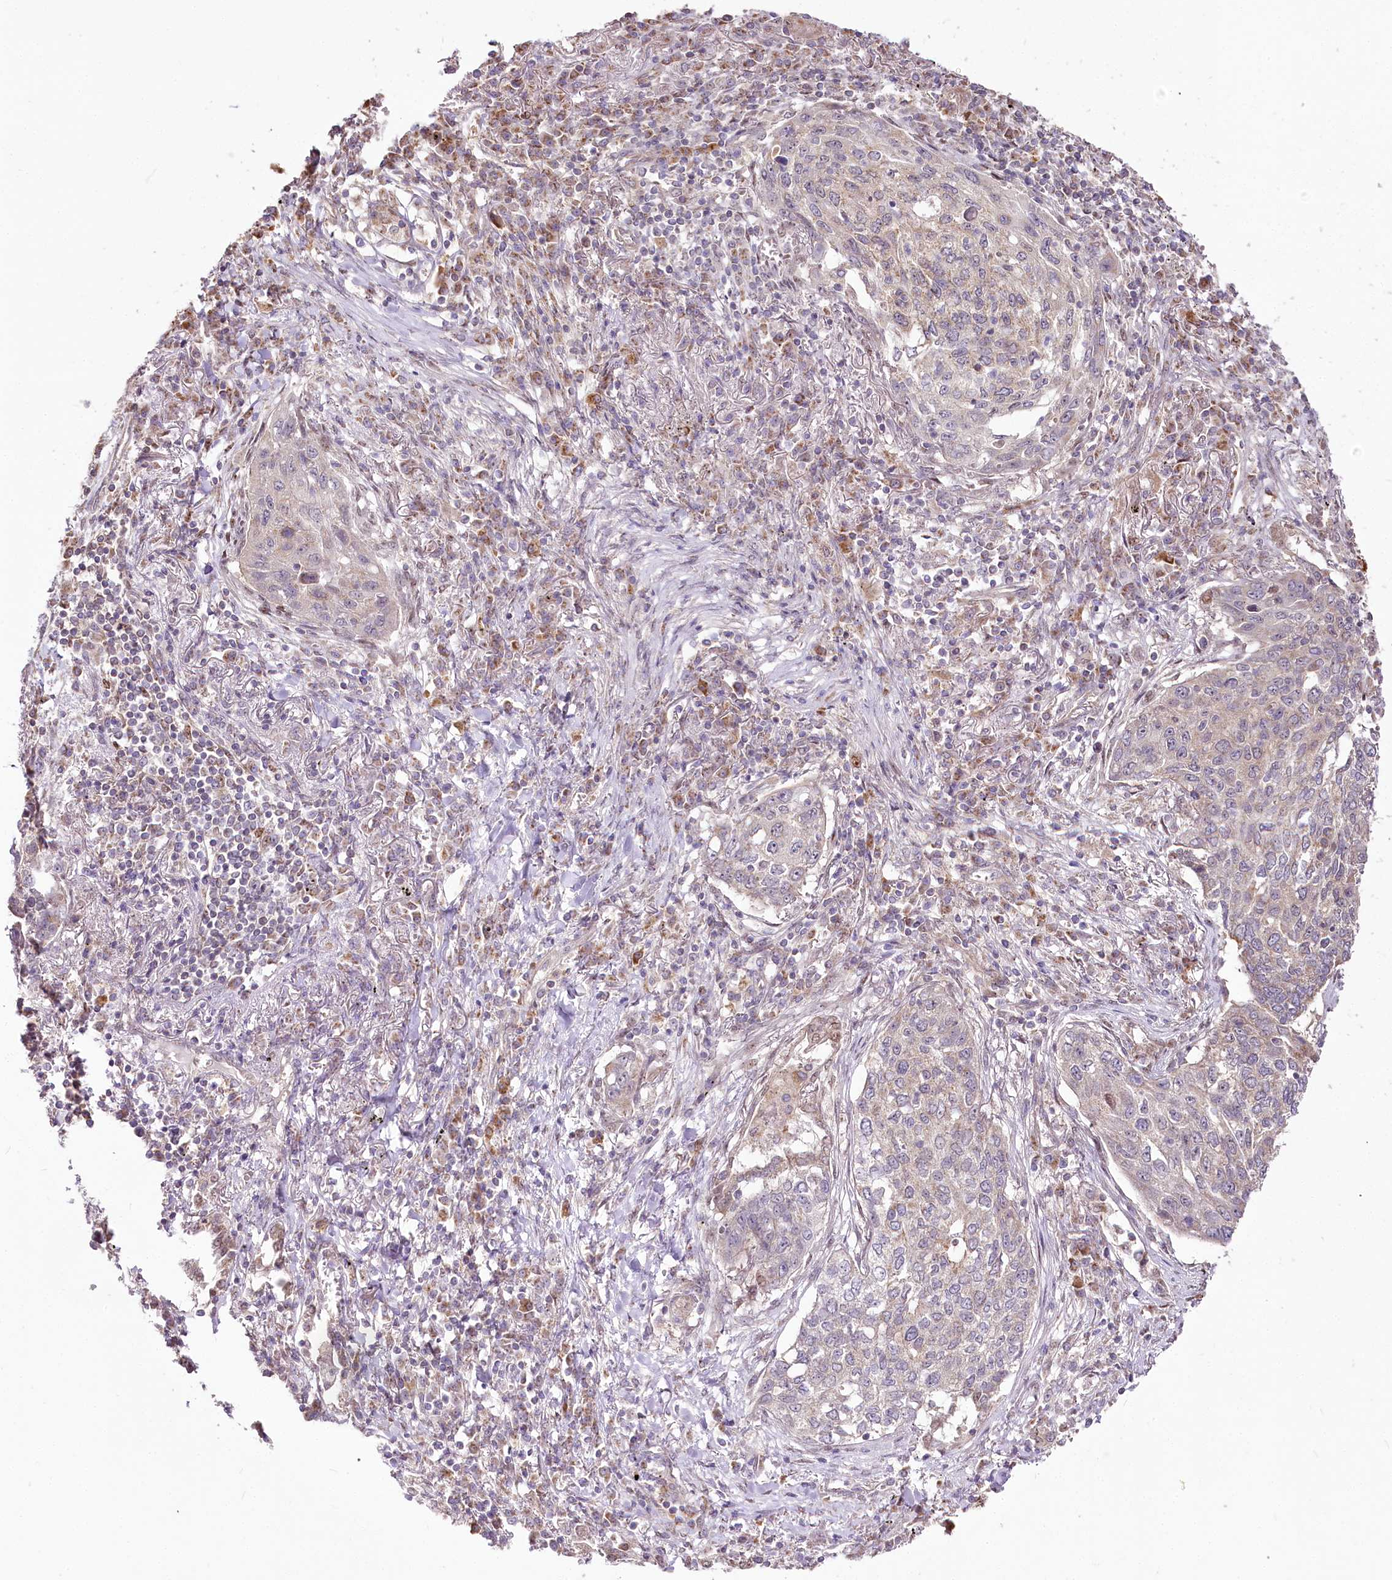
{"staining": {"intensity": "weak", "quantity": "<25%", "location": "cytoplasmic/membranous"}, "tissue": "lung cancer", "cell_type": "Tumor cells", "image_type": "cancer", "snomed": [{"axis": "morphology", "description": "Squamous cell carcinoma, NOS"}, {"axis": "topography", "description": "Lung"}], "caption": "Immunohistochemistry of human lung cancer (squamous cell carcinoma) demonstrates no positivity in tumor cells.", "gene": "ZNF226", "patient": {"sex": "female", "age": 63}}